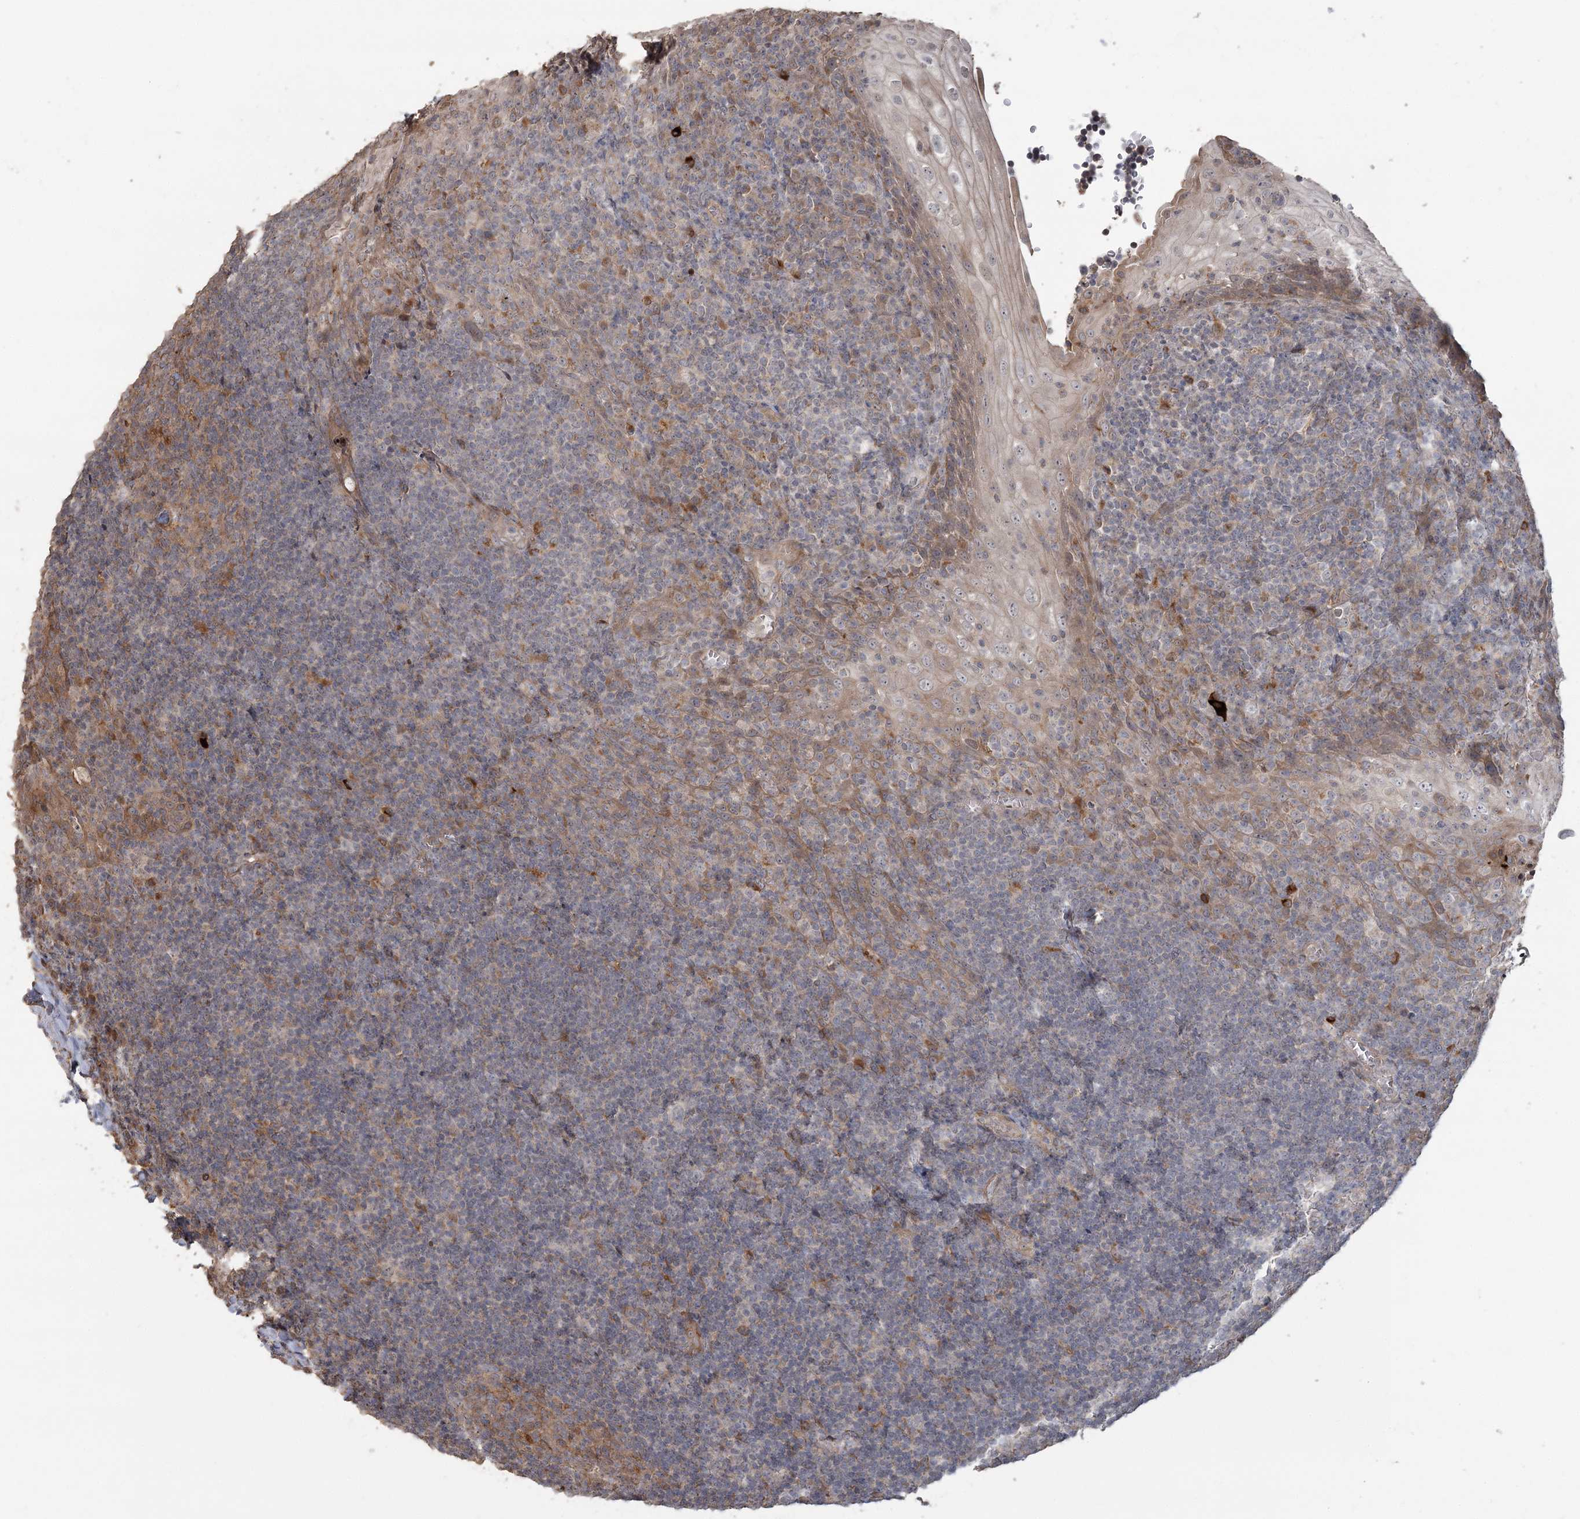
{"staining": {"intensity": "moderate", "quantity": "<25%", "location": "nuclear"}, "tissue": "tonsil", "cell_type": "Germinal center cells", "image_type": "normal", "snomed": [{"axis": "morphology", "description": "Normal tissue, NOS"}, {"axis": "topography", "description": "Tonsil"}], "caption": "The histopathology image shows a brown stain indicating the presence of a protein in the nuclear of germinal center cells in tonsil.", "gene": "OBSL1", "patient": {"sex": "male", "age": 37}}